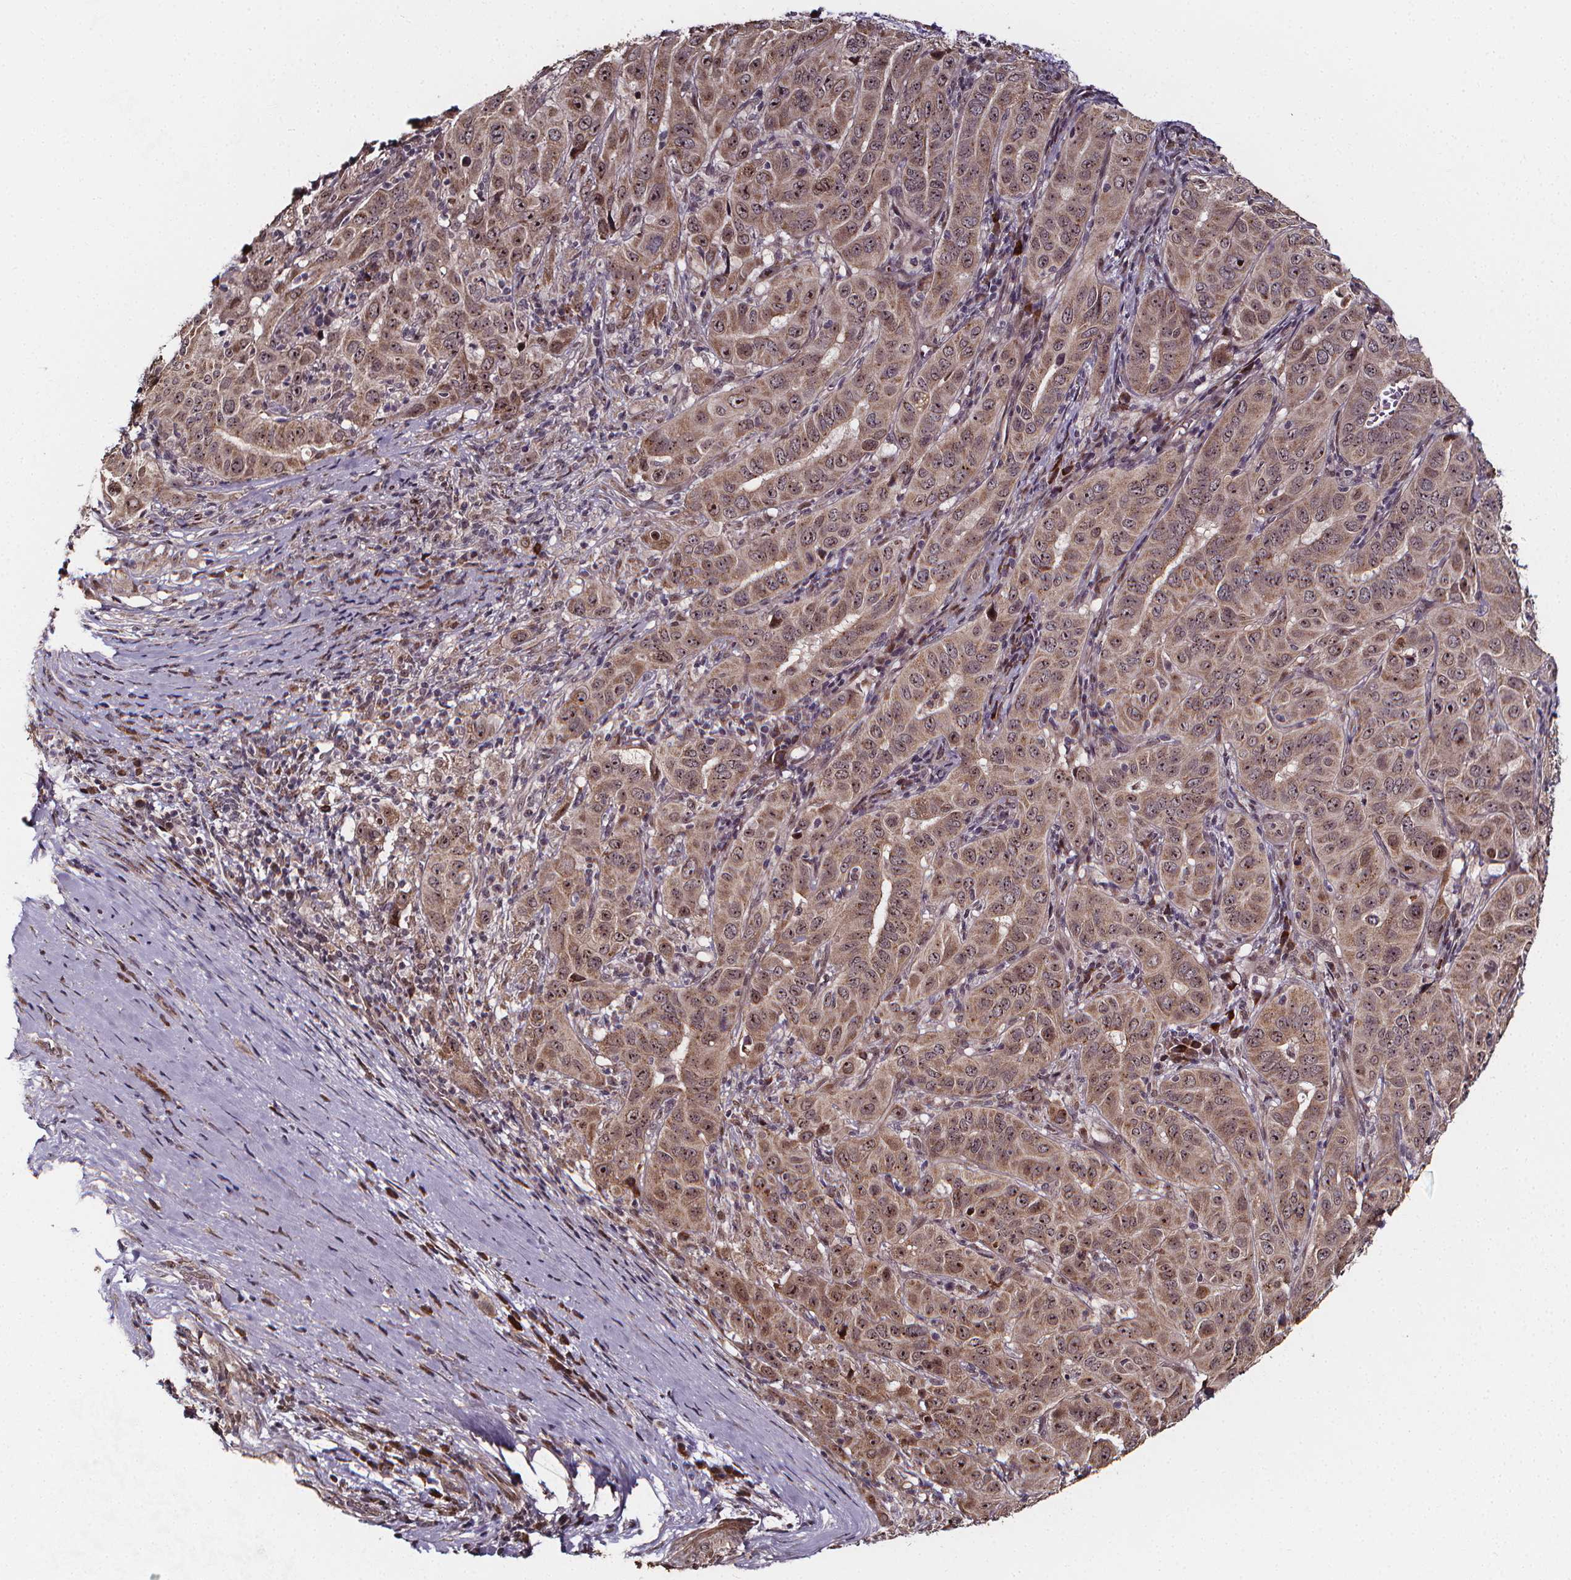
{"staining": {"intensity": "moderate", "quantity": ">75%", "location": "cytoplasmic/membranous,nuclear"}, "tissue": "pancreatic cancer", "cell_type": "Tumor cells", "image_type": "cancer", "snomed": [{"axis": "morphology", "description": "Adenocarcinoma, NOS"}, {"axis": "topography", "description": "Pancreas"}], "caption": "Immunohistochemistry (IHC) histopathology image of pancreatic adenocarcinoma stained for a protein (brown), which displays medium levels of moderate cytoplasmic/membranous and nuclear expression in about >75% of tumor cells.", "gene": "DDIT3", "patient": {"sex": "male", "age": 63}}